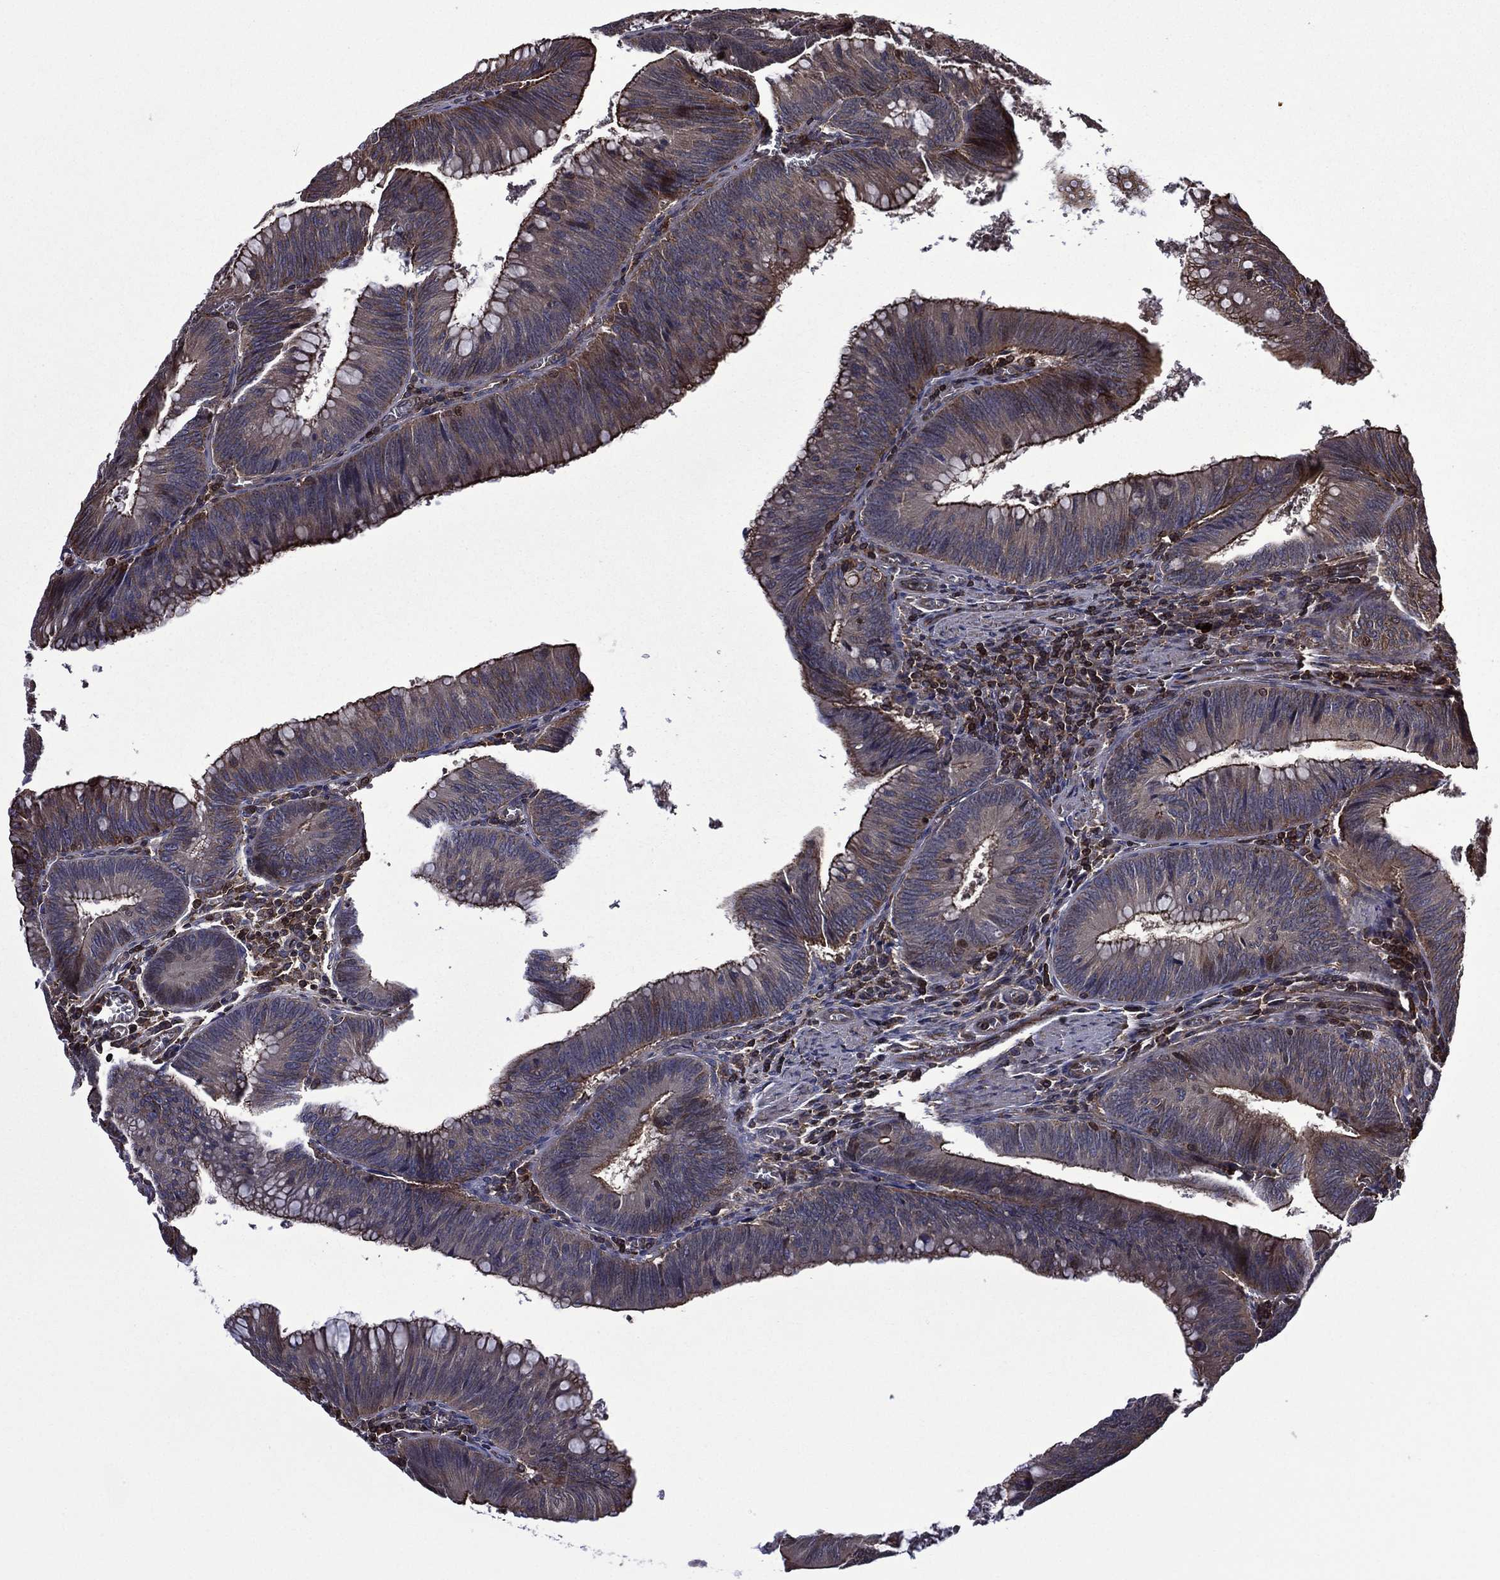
{"staining": {"intensity": "moderate", "quantity": "<25%", "location": "cytoplasmic/membranous"}, "tissue": "colorectal cancer", "cell_type": "Tumor cells", "image_type": "cancer", "snomed": [{"axis": "morphology", "description": "Adenocarcinoma, NOS"}, {"axis": "topography", "description": "Rectum"}], "caption": "Protein expression analysis of human colorectal adenocarcinoma reveals moderate cytoplasmic/membranous expression in approximately <25% of tumor cells.", "gene": "PLPP3", "patient": {"sex": "female", "age": 72}}